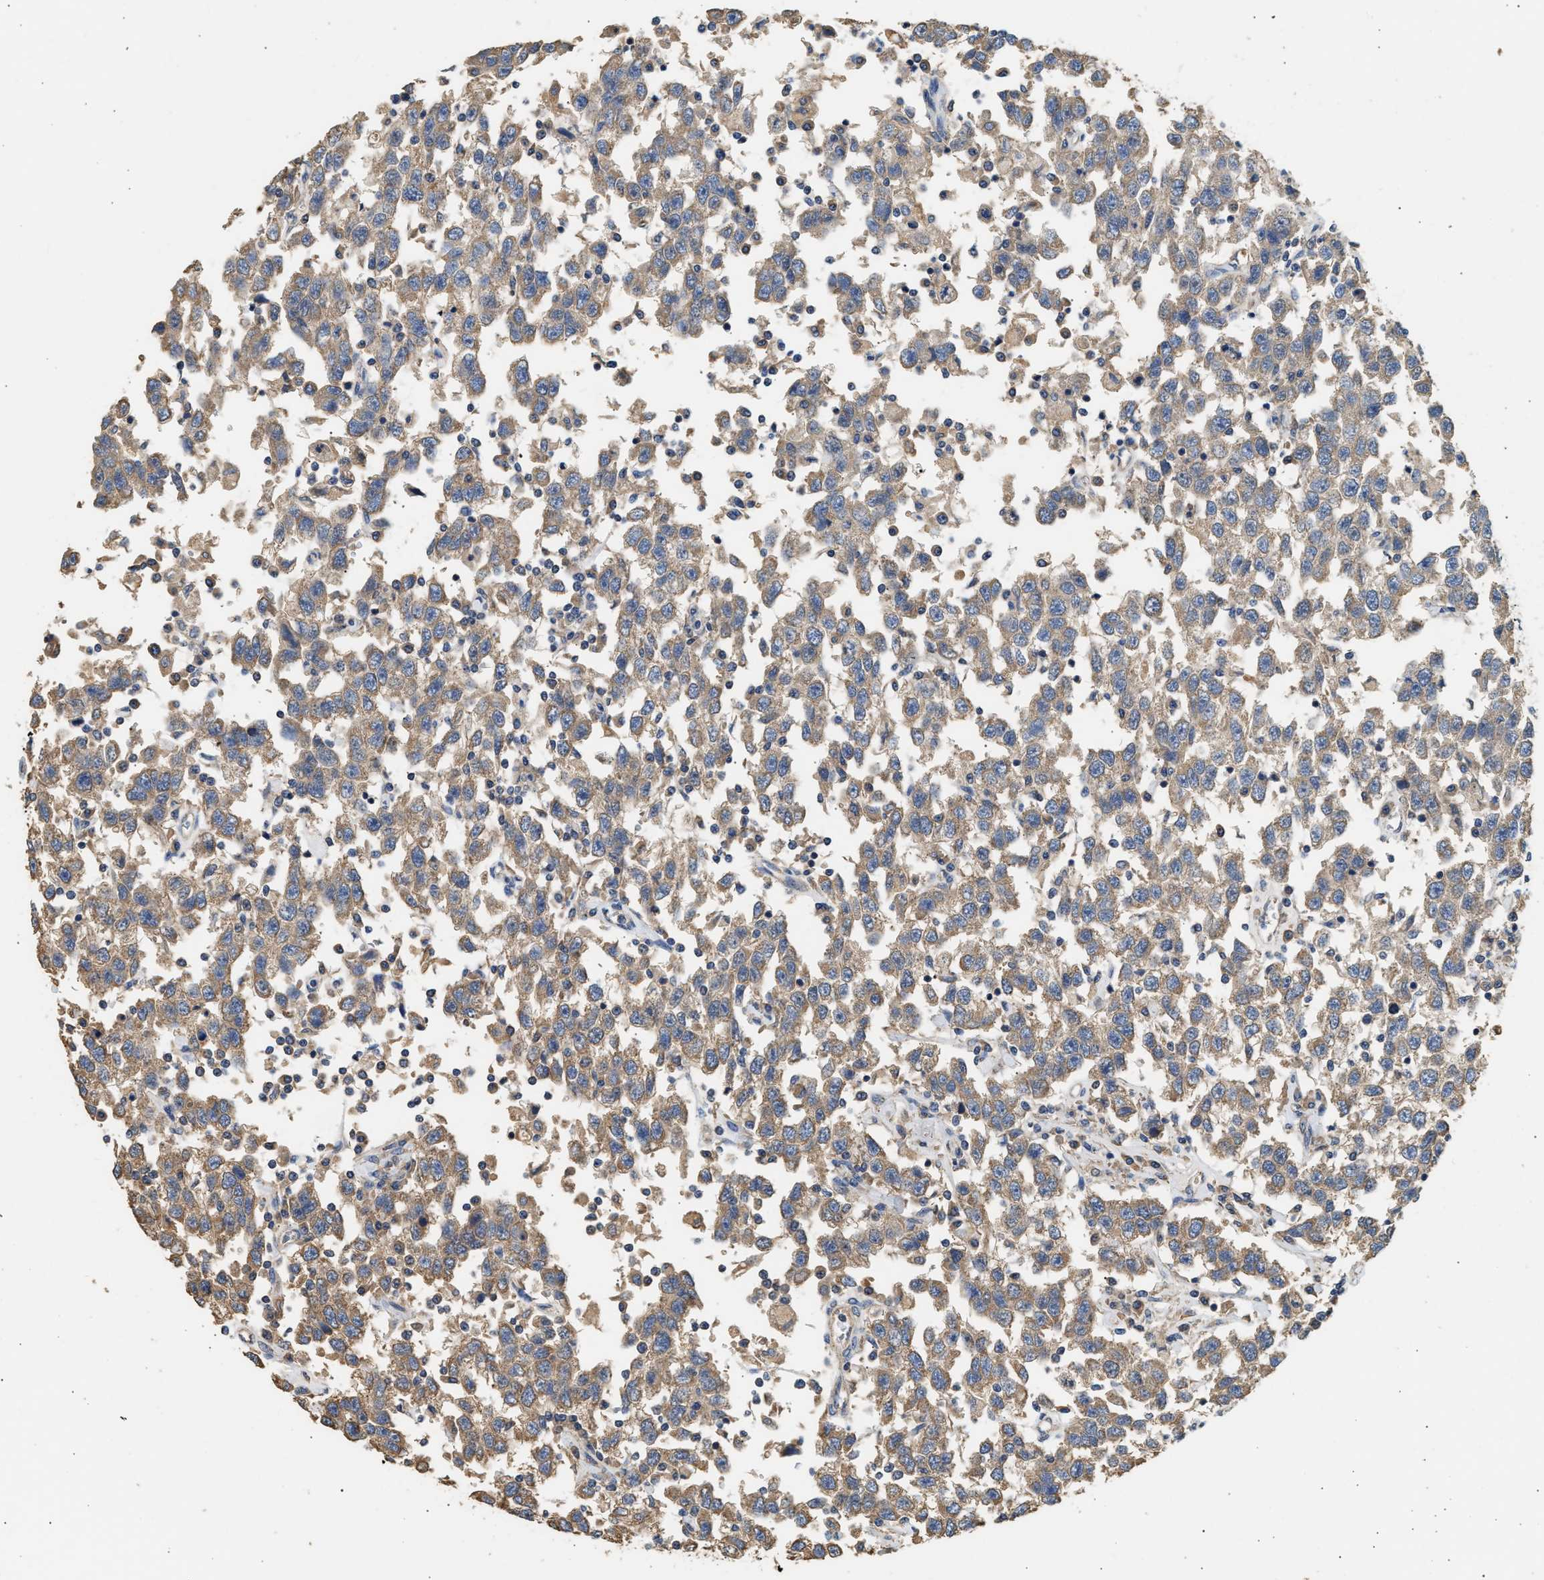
{"staining": {"intensity": "moderate", "quantity": ">75%", "location": "cytoplasmic/membranous"}, "tissue": "testis cancer", "cell_type": "Tumor cells", "image_type": "cancer", "snomed": [{"axis": "morphology", "description": "Seminoma, NOS"}, {"axis": "topography", "description": "Testis"}], "caption": "Immunohistochemistry (IHC) photomicrograph of neoplastic tissue: human testis seminoma stained using immunohistochemistry (IHC) exhibits medium levels of moderate protein expression localized specifically in the cytoplasmic/membranous of tumor cells, appearing as a cytoplasmic/membranous brown color.", "gene": "WDR31", "patient": {"sex": "male", "age": 41}}